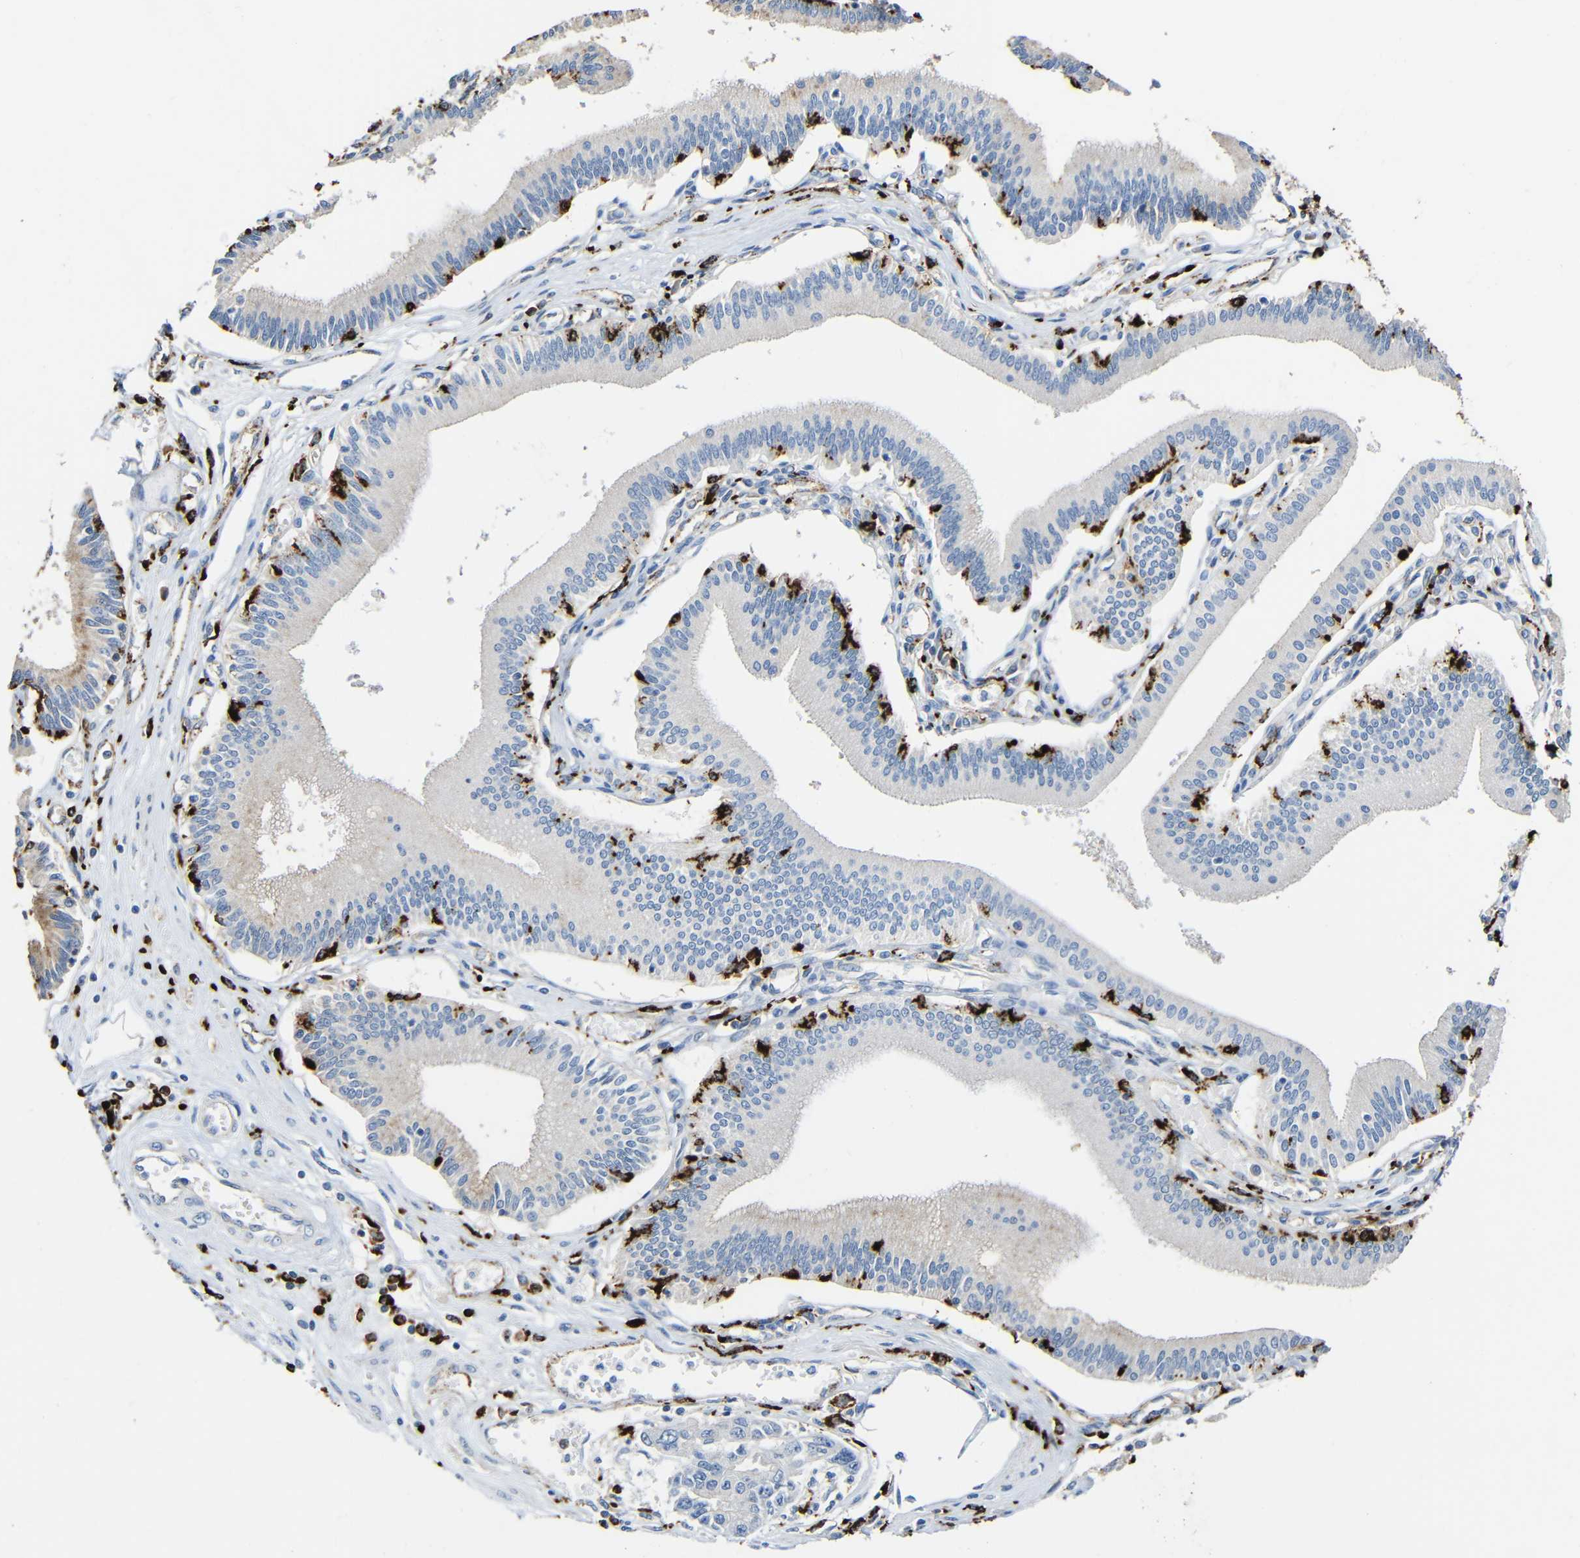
{"staining": {"intensity": "weak", "quantity": ">75%", "location": "cytoplasmic/membranous"}, "tissue": "pancreatic cancer", "cell_type": "Tumor cells", "image_type": "cancer", "snomed": [{"axis": "morphology", "description": "Adenocarcinoma, NOS"}, {"axis": "topography", "description": "Pancreas"}], "caption": "Brown immunohistochemical staining in pancreatic cancer exhibits weak cytoplasmic/membranous positivity in about >75% of tumor cells. Using DAB (3,3'-diaminobenzidine) (brown) and hematoxylin (blue) stains, captured at high magnification using brightfield microscopy.", "gene": "HLA-DMA", "patient": {"sex": "male", "age": 56}}